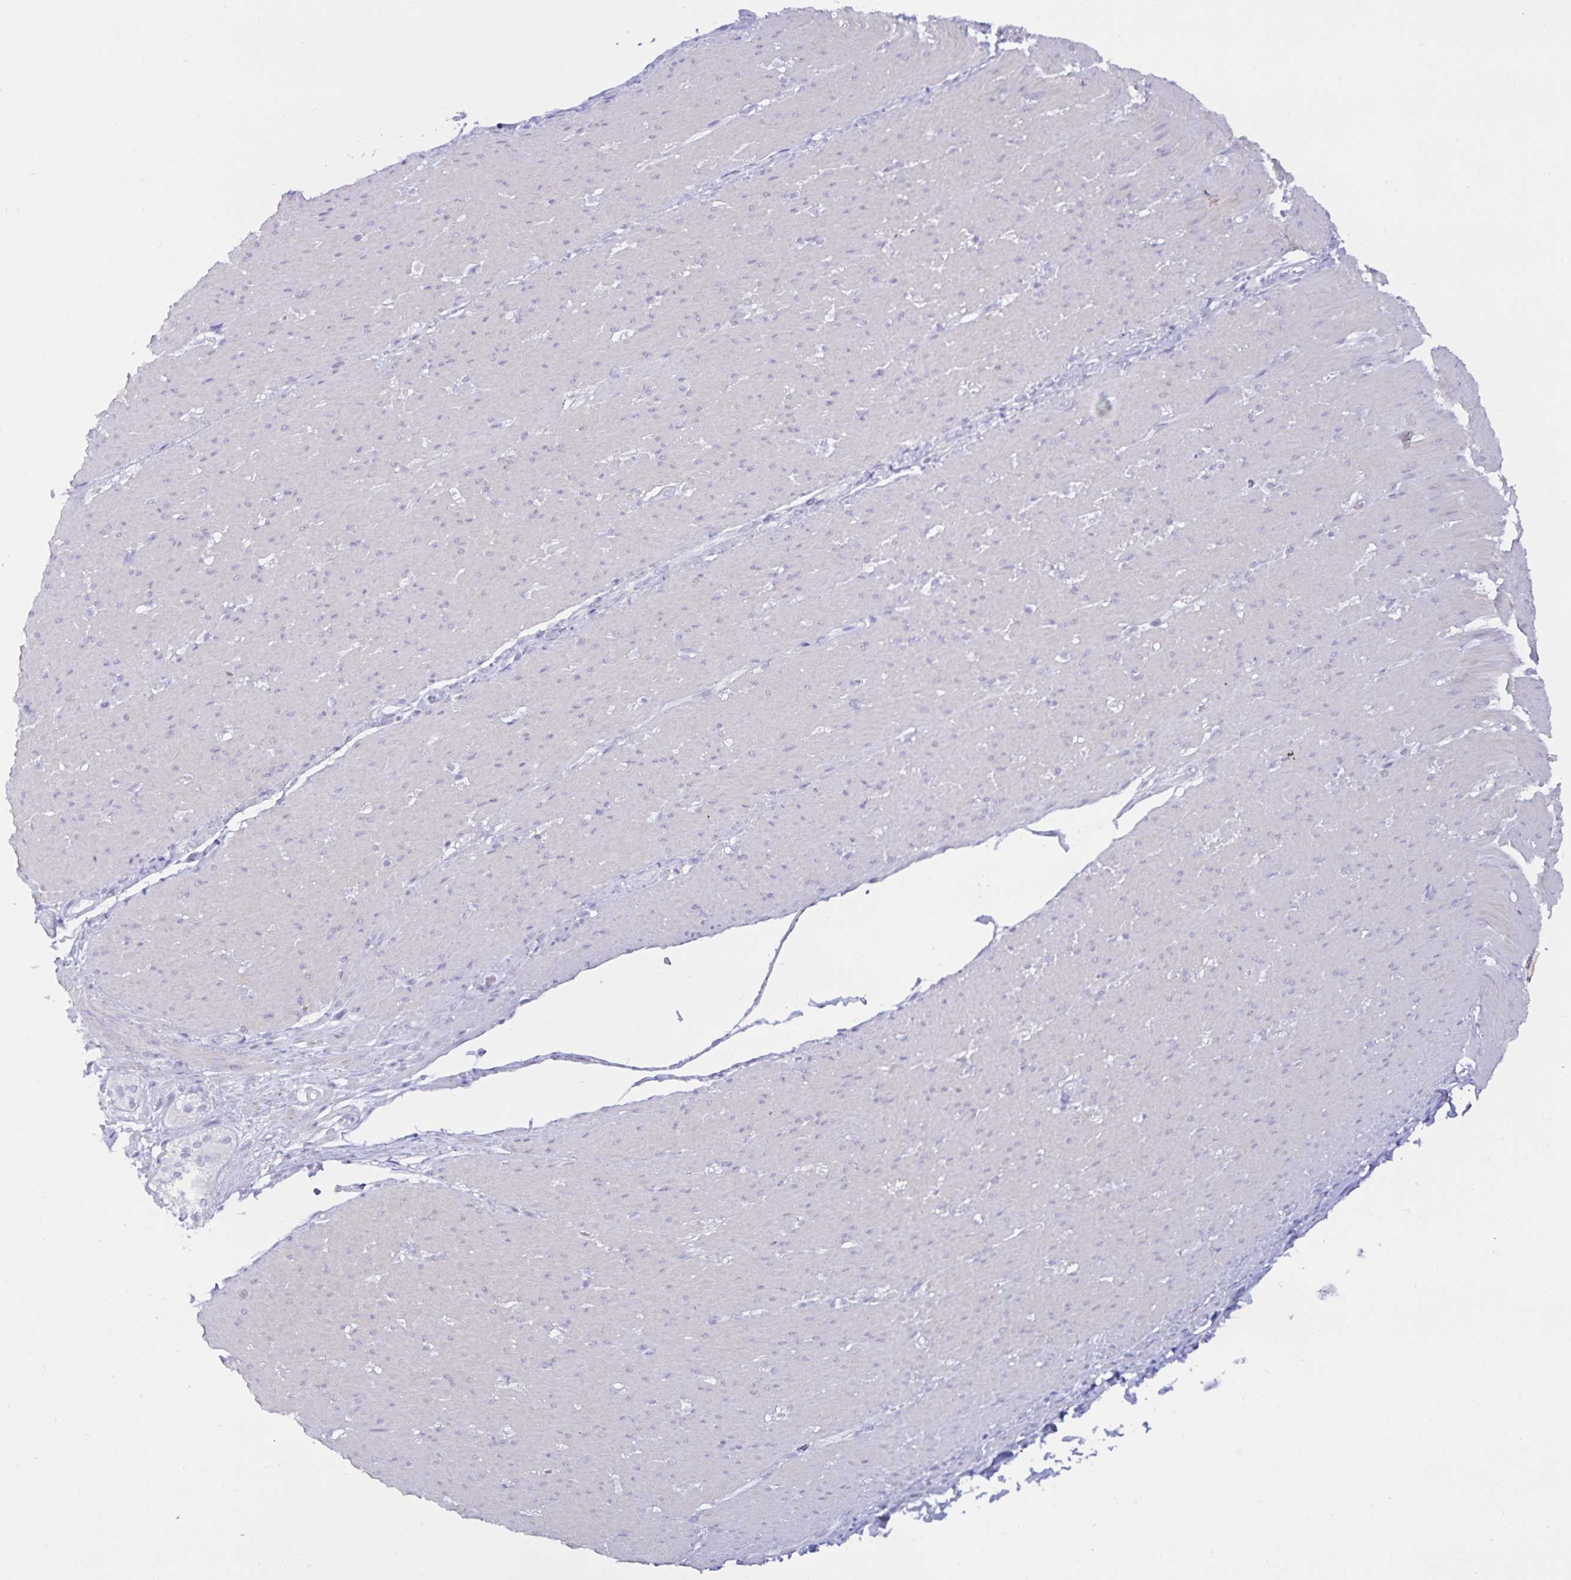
{"staining": {"intensity": "negative", "quantity": "none", "location": "none"}, "tissue": "smooth muscle", "cell_type": "Smooth muscle cells", "image_type": "normal", "snomed": [{"axis": "morphology", "description": "Normal tissue, NOS"}, {"axis": "topography", "description": "Smooth muscle"}, {"axis": "topography", "description": "Rectum"}], "caption": "IHC histopathology image of normal smooth muscle: human smooth muscle stained with DAB reveals no significant protein expression in smooth muscle cells.", "gene": "MON2", "patient": {"sex": "male", "age": 53}}